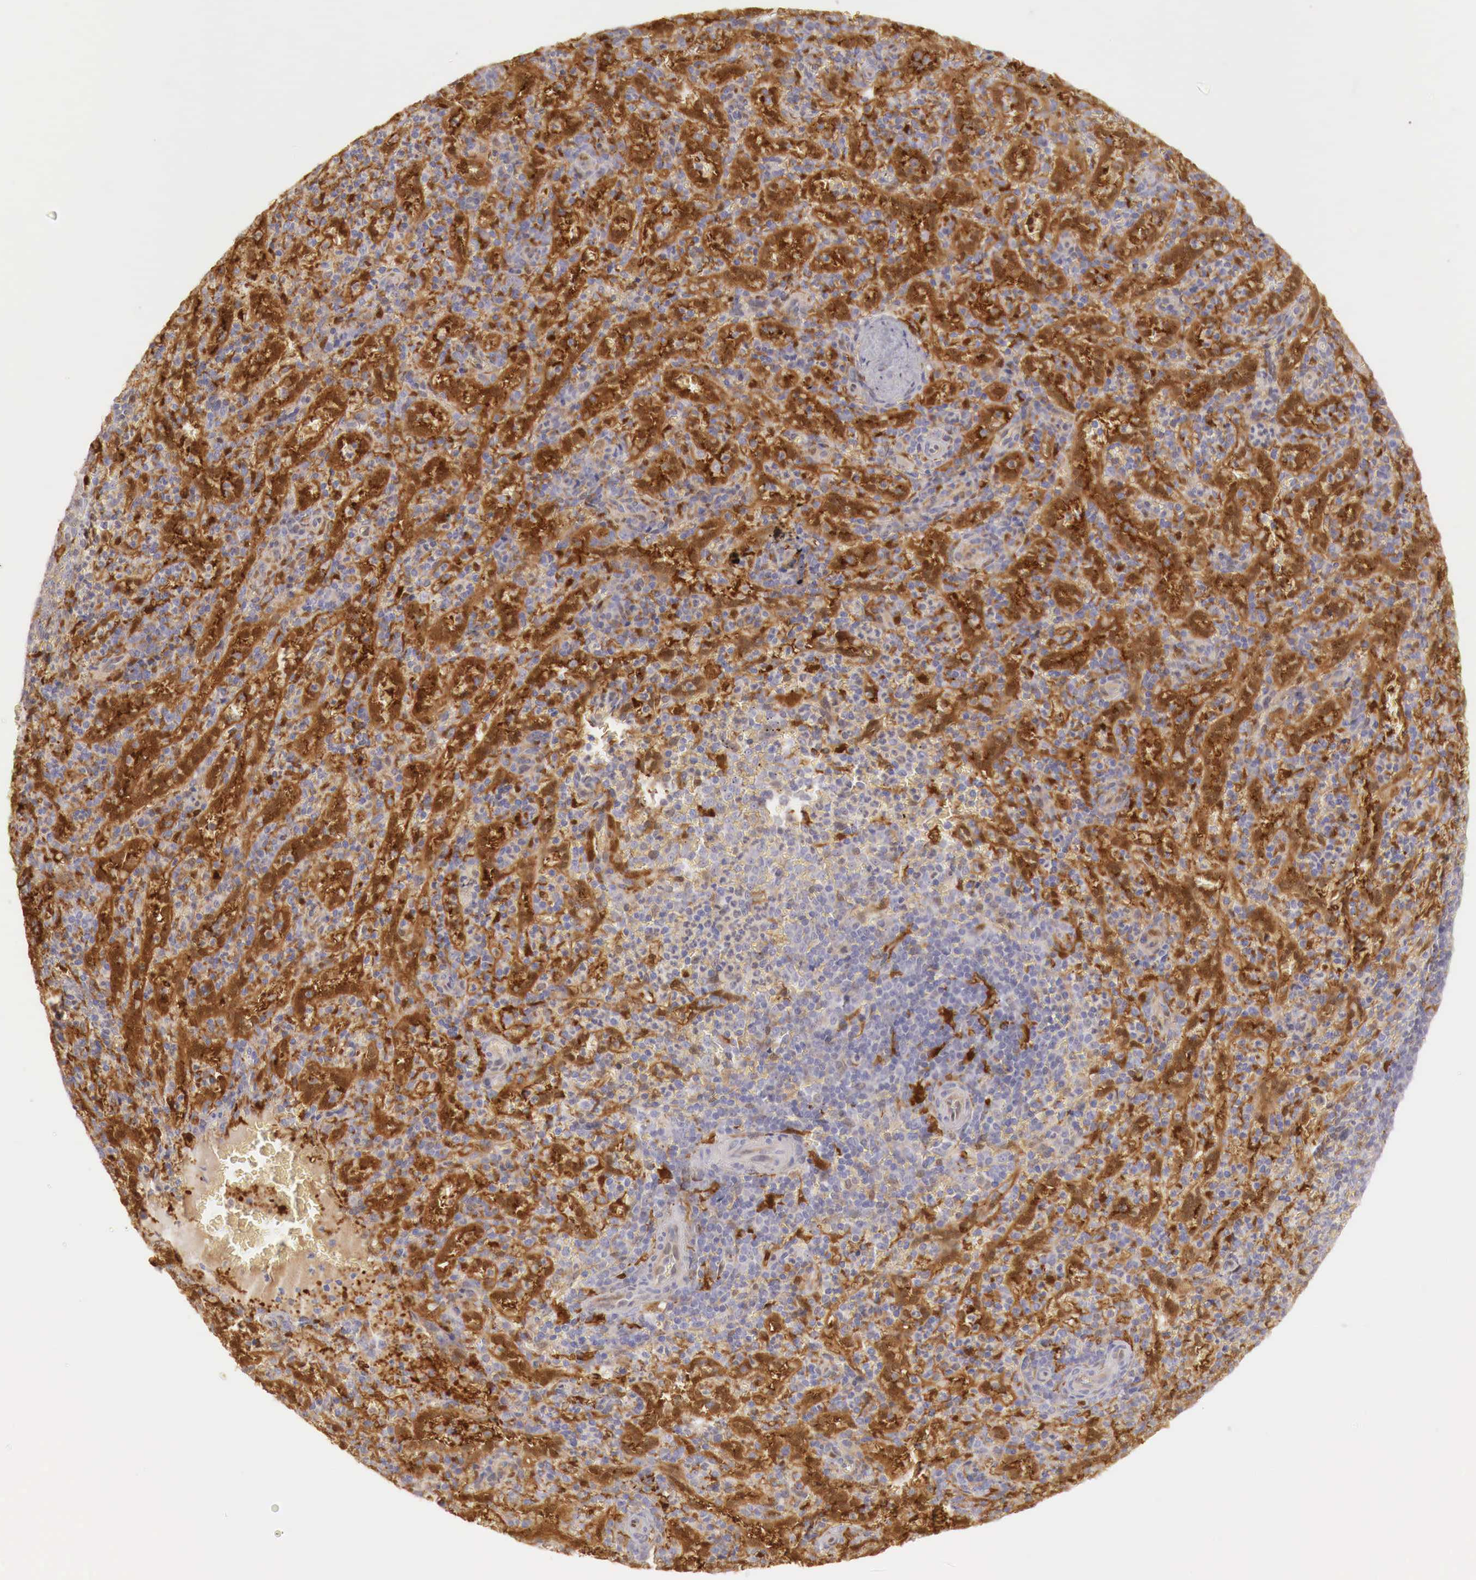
{"staining": {"intensity": "negative", "quantity": "none", "location": "none"}, "tissue": "spleen", "cell_type": "Cells in red pulp", "image_type": "normal", "snomed": [{"axis": "morphology", "description": "Normal tissue, NOS"}, {"axis": "topography", "description": "Spleen"}], "caption": "High magnification brightfield microscopy of normal spleen stained with DAB (brown) and counterstained with hematoxylin (blue): cells in red pulp show no significant expression.", "gene": "RENBP", "patient": {"sex": "female", "age": 21}}